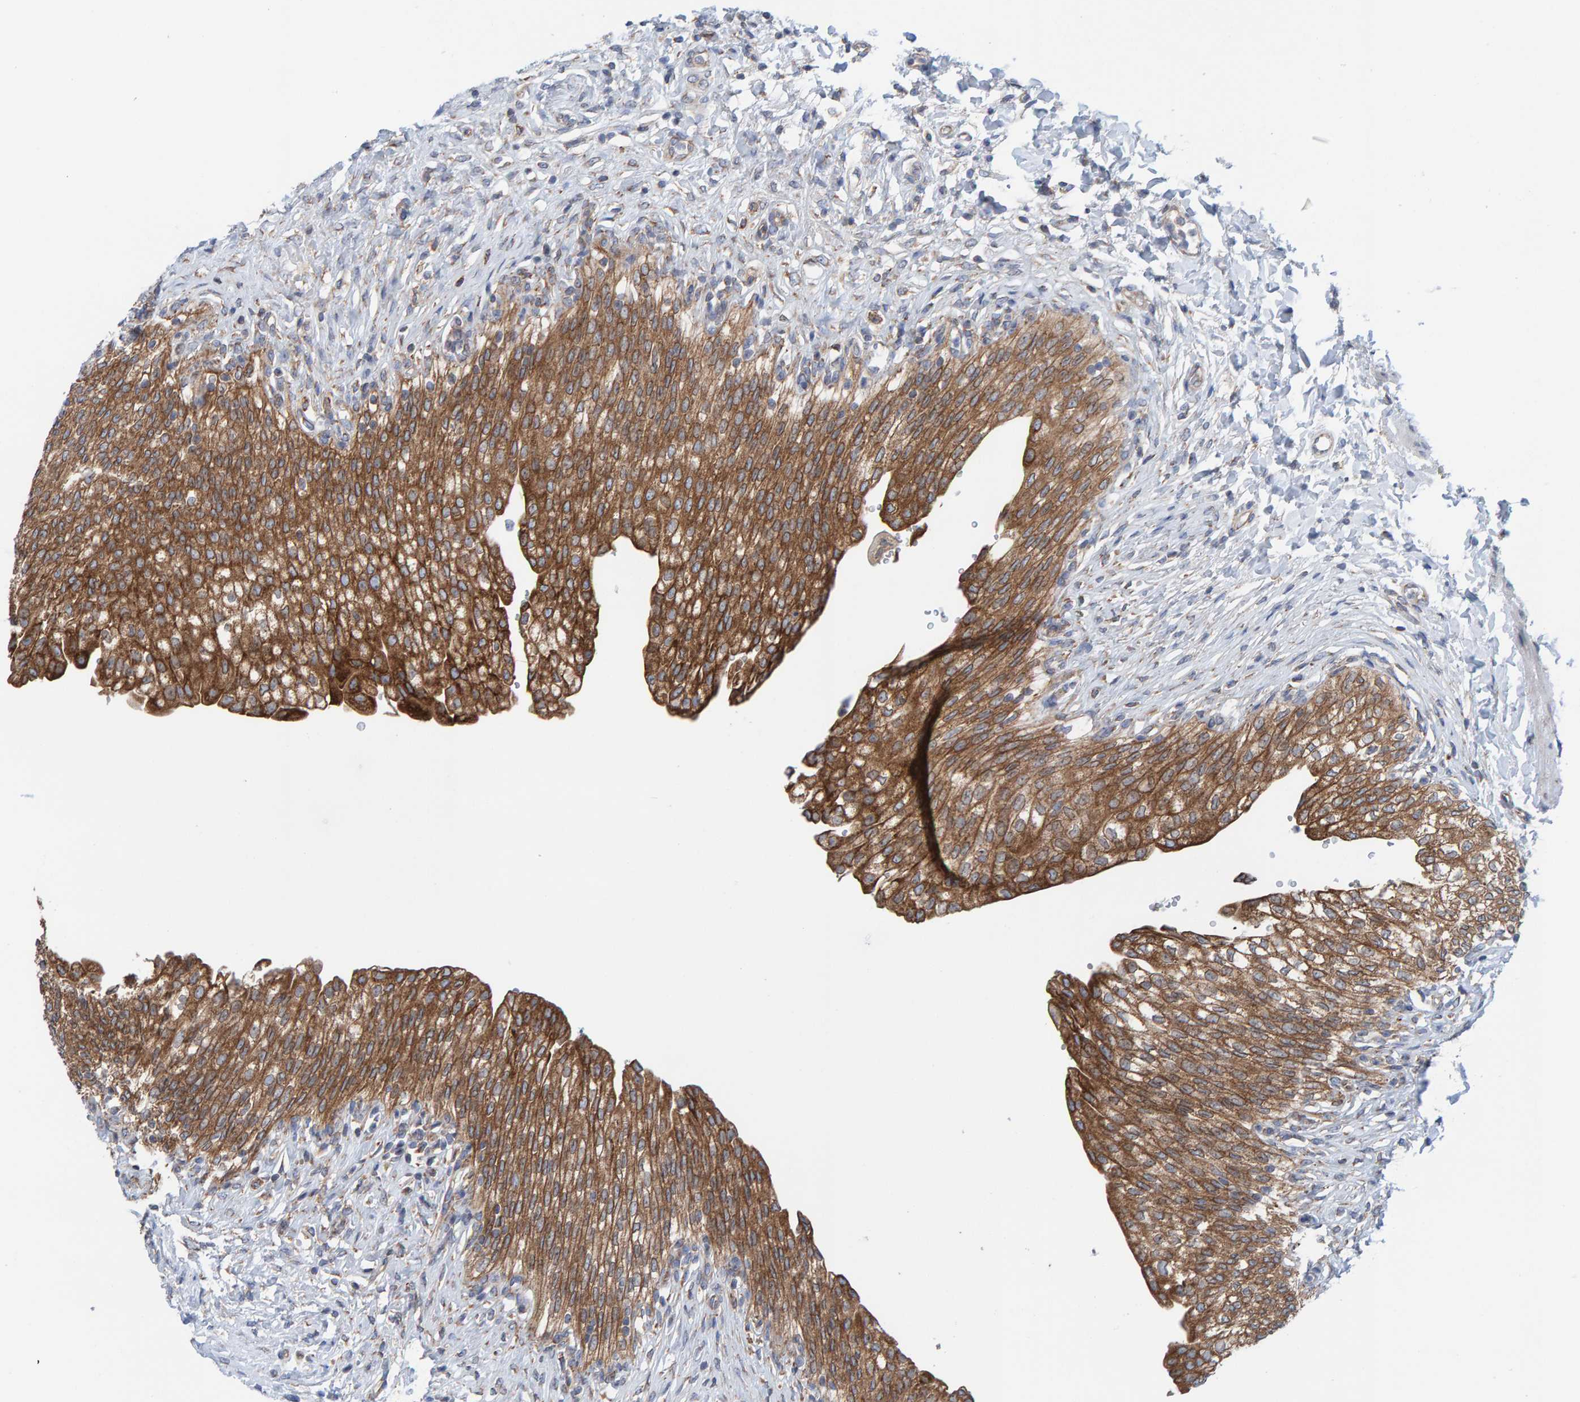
{"staining": {"intensity": "moderate", "quantity": ">75%", "location": "cytoplasmic/membranous"}, "tissue": "urinary bladder", "cell_type": "Urothelial cells", "image_type": "normal", "snomed": [{"axis": "morphology", "description": "Urothelial carcinoma, High grade"}, {"axis": "topography", "description": "Urinary bladder"}], "caption": "The immunohistochemical stain labels moderate cytoplasmic/membranous staining in urothelial cells of normal urinary bladder. (IHC, brightfield microscopy, high magnification).", "gene": "CDK5RAP3", "patient": {"sex": "male", "age": 46}}